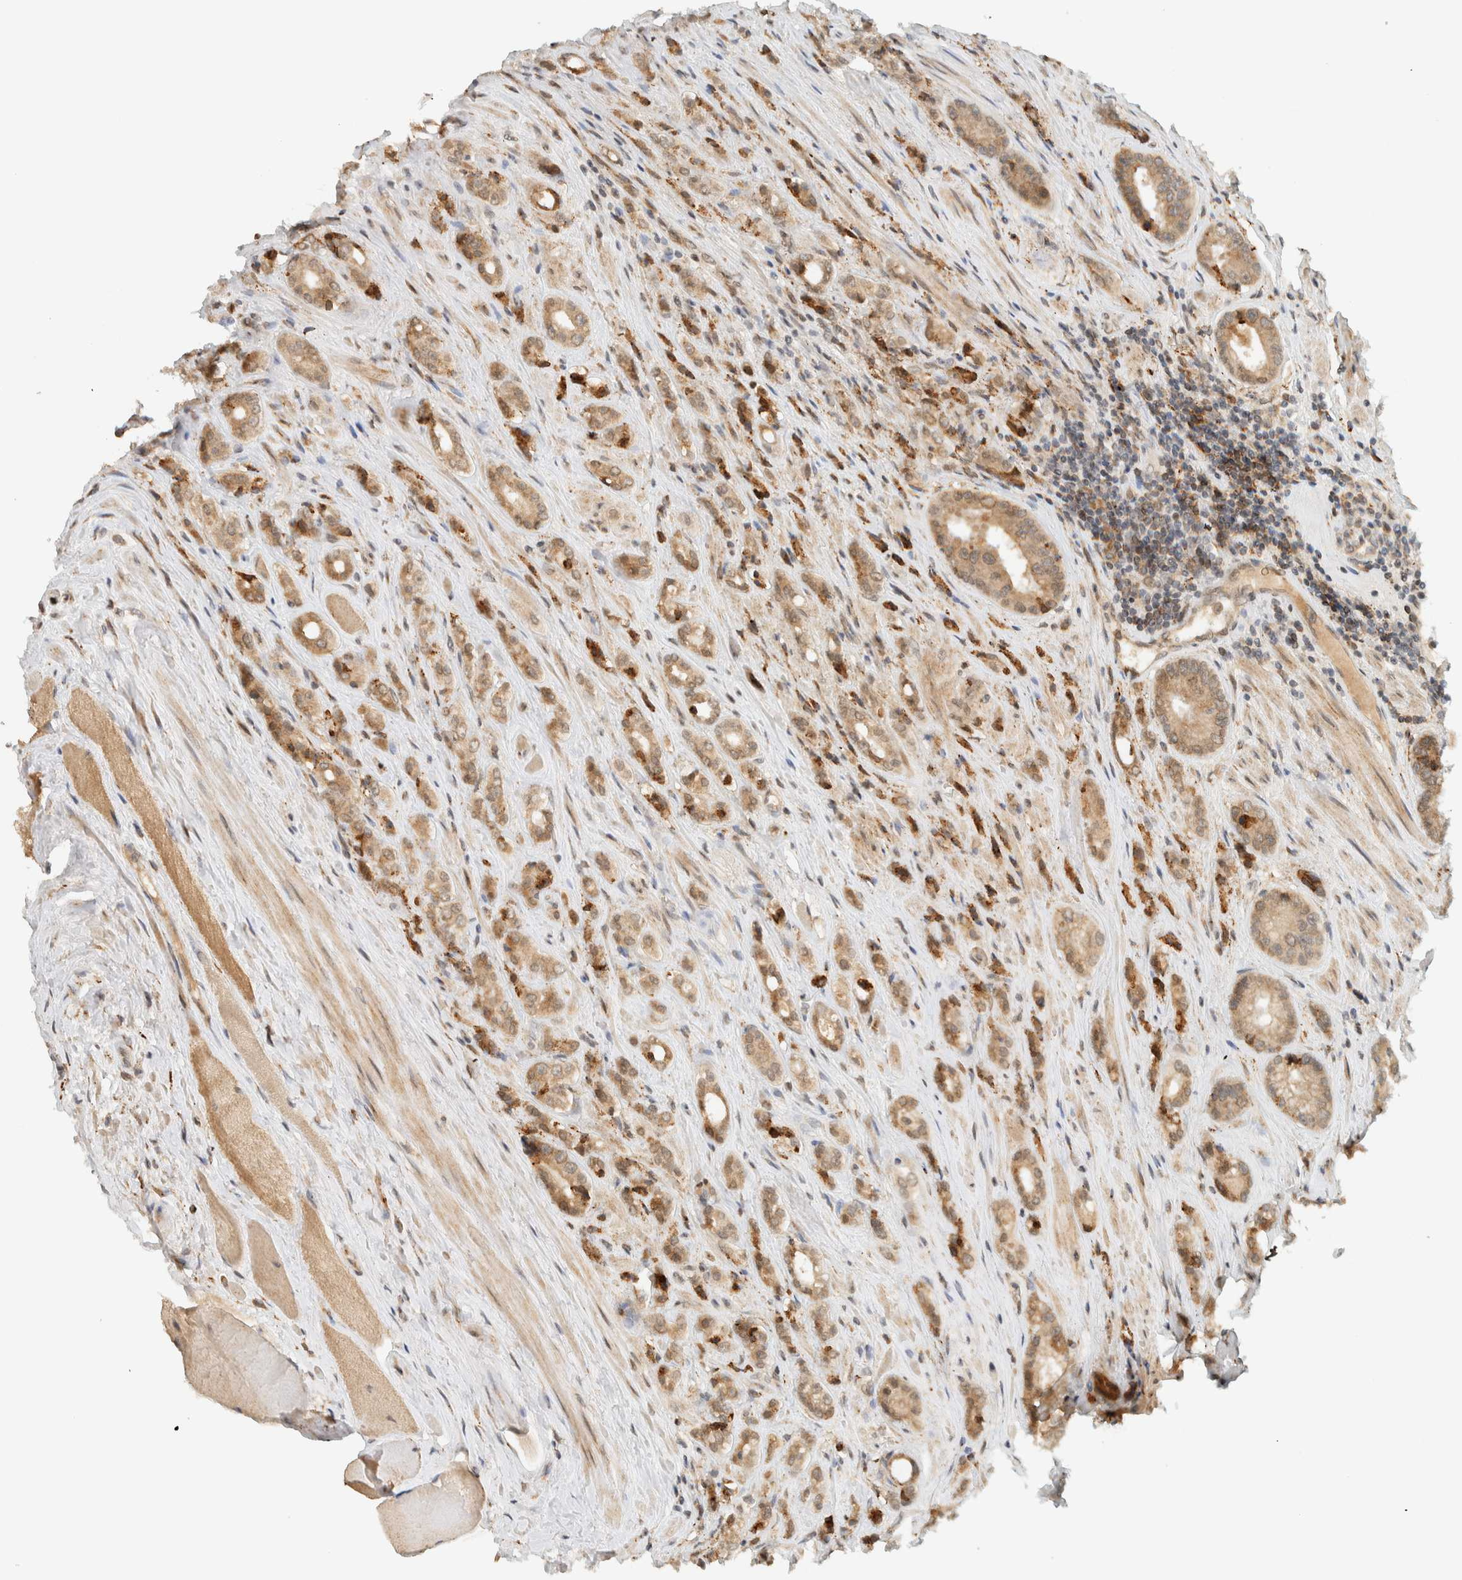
{"staining": {"intensity": "weak", "quantity": ">75%", "location": "cytoplasmic/membranous"}, "tissue": "prostate cancer", "cell_type": "Tumor cells", "image_type": "cancer", "snomed": [{"axis": "morphology", "description": "Adenocarcinoma, High grade"}, {"axis": "topography", "description": "Prostate"}], "caption": "Prostate high-grade adenocarcinoma was stained to show a protein in brown. There is low levels of weak cytoplasmic/membranous positivity in approximately >75% of tumor cells.", "gene": "ITPRID1", "patient": {"sex": "male", "age": 61}}